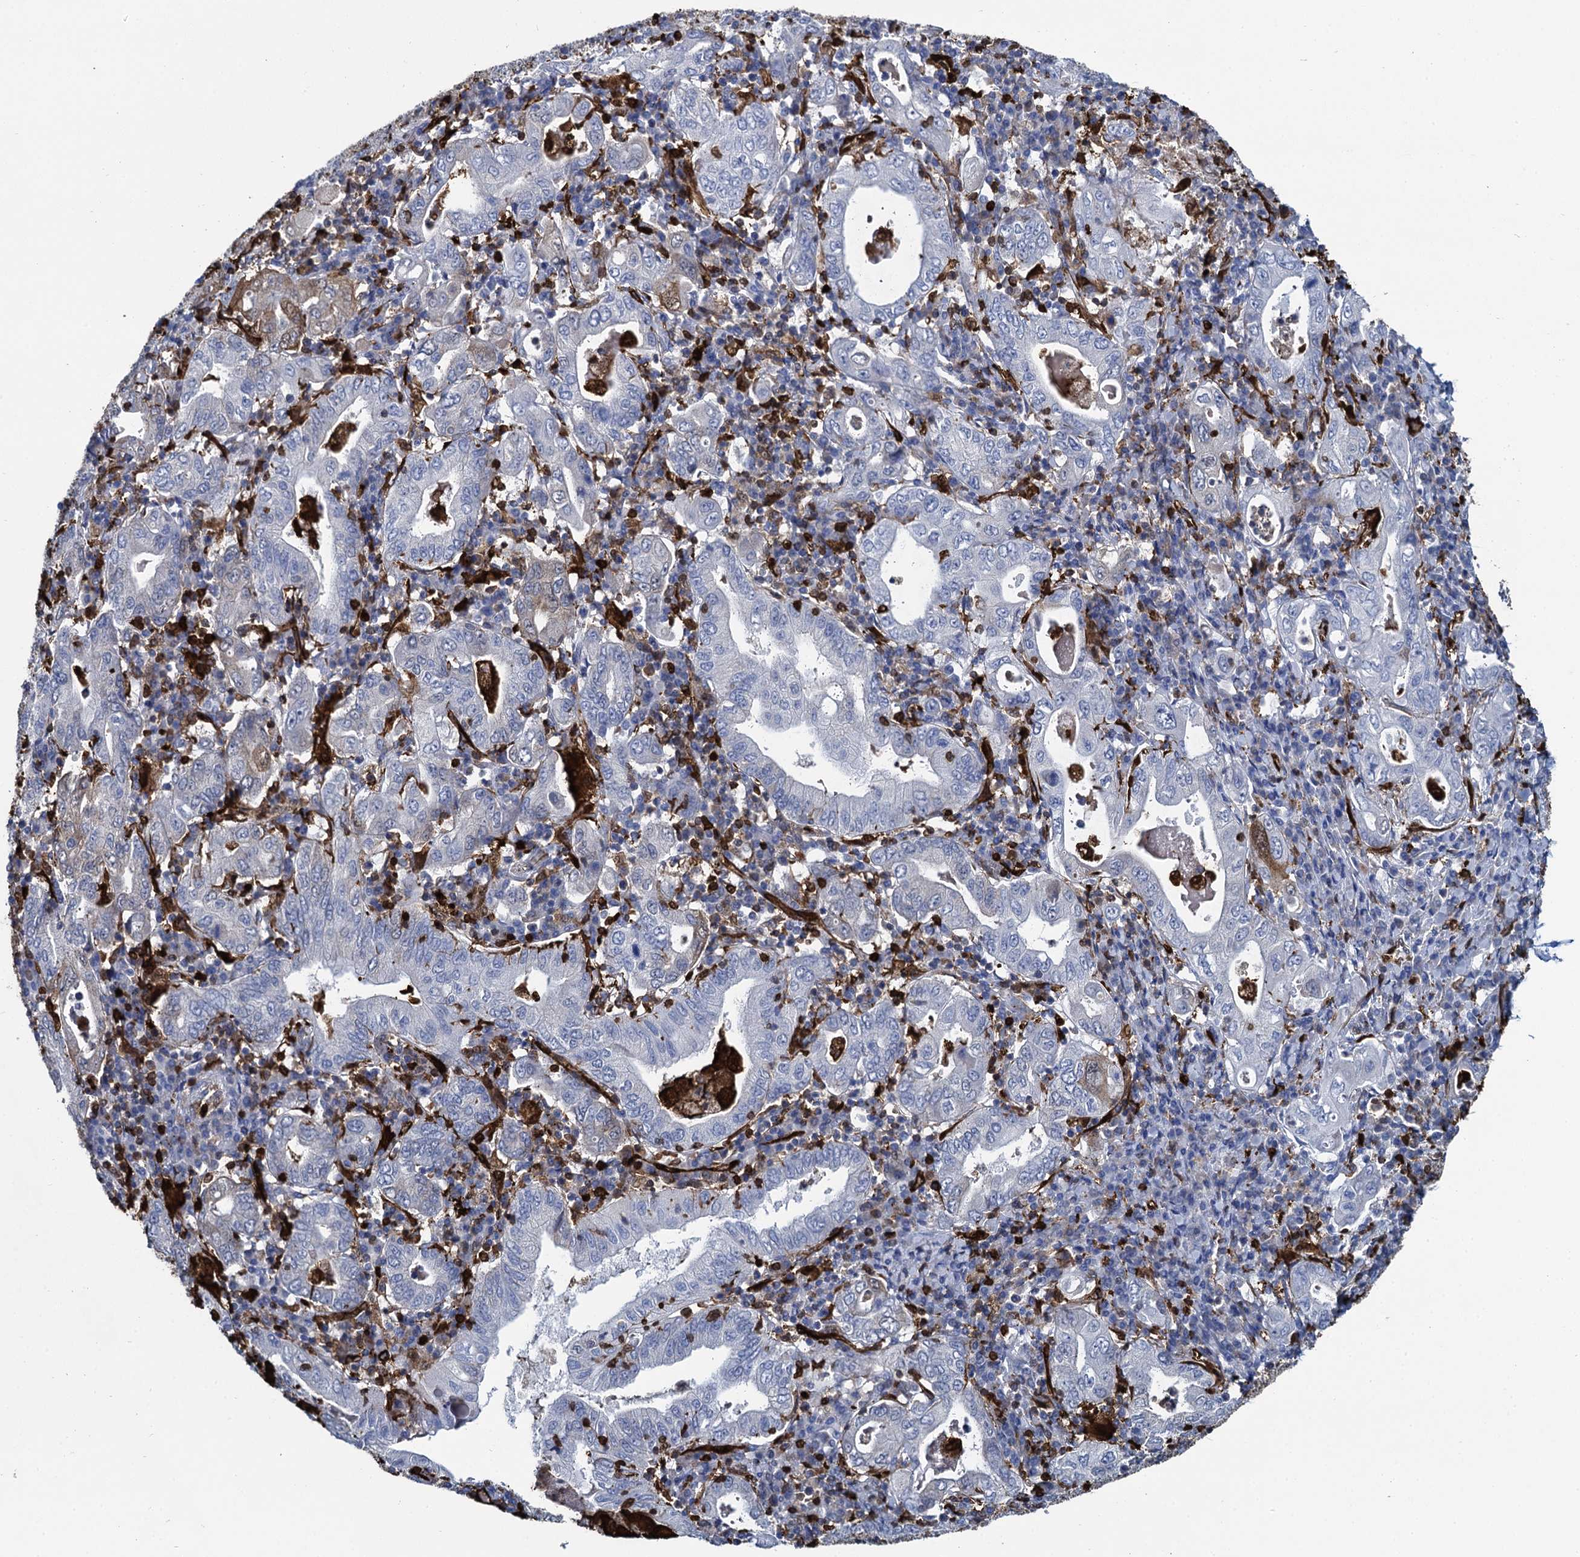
{"staining": {"intensity": "negative", "quantity": "none", "location": "none"}, "tissue": "stomach cancer", "cell_type": "Tumor cells", "image_type": "cancer", "snomed": [{"axis": "morphology", "description": "Normal tissue, NOS"}, {"axis": "morphology", "description": "Adenocarcinoma, NOS"}, {"axis": "topography", "description": "Esophagus"}, {"axis": "topography", "description": "Stomach, upper"}, {"axis": "topography", "description": "Peripheral nerve tissue"}], "caption": "Protein analysis of stomach adenocarcinoma demonstrates no significant positivity in tumor cells.", "gene": "FABP5", "patient": {"sex": "male", "age": 62}}